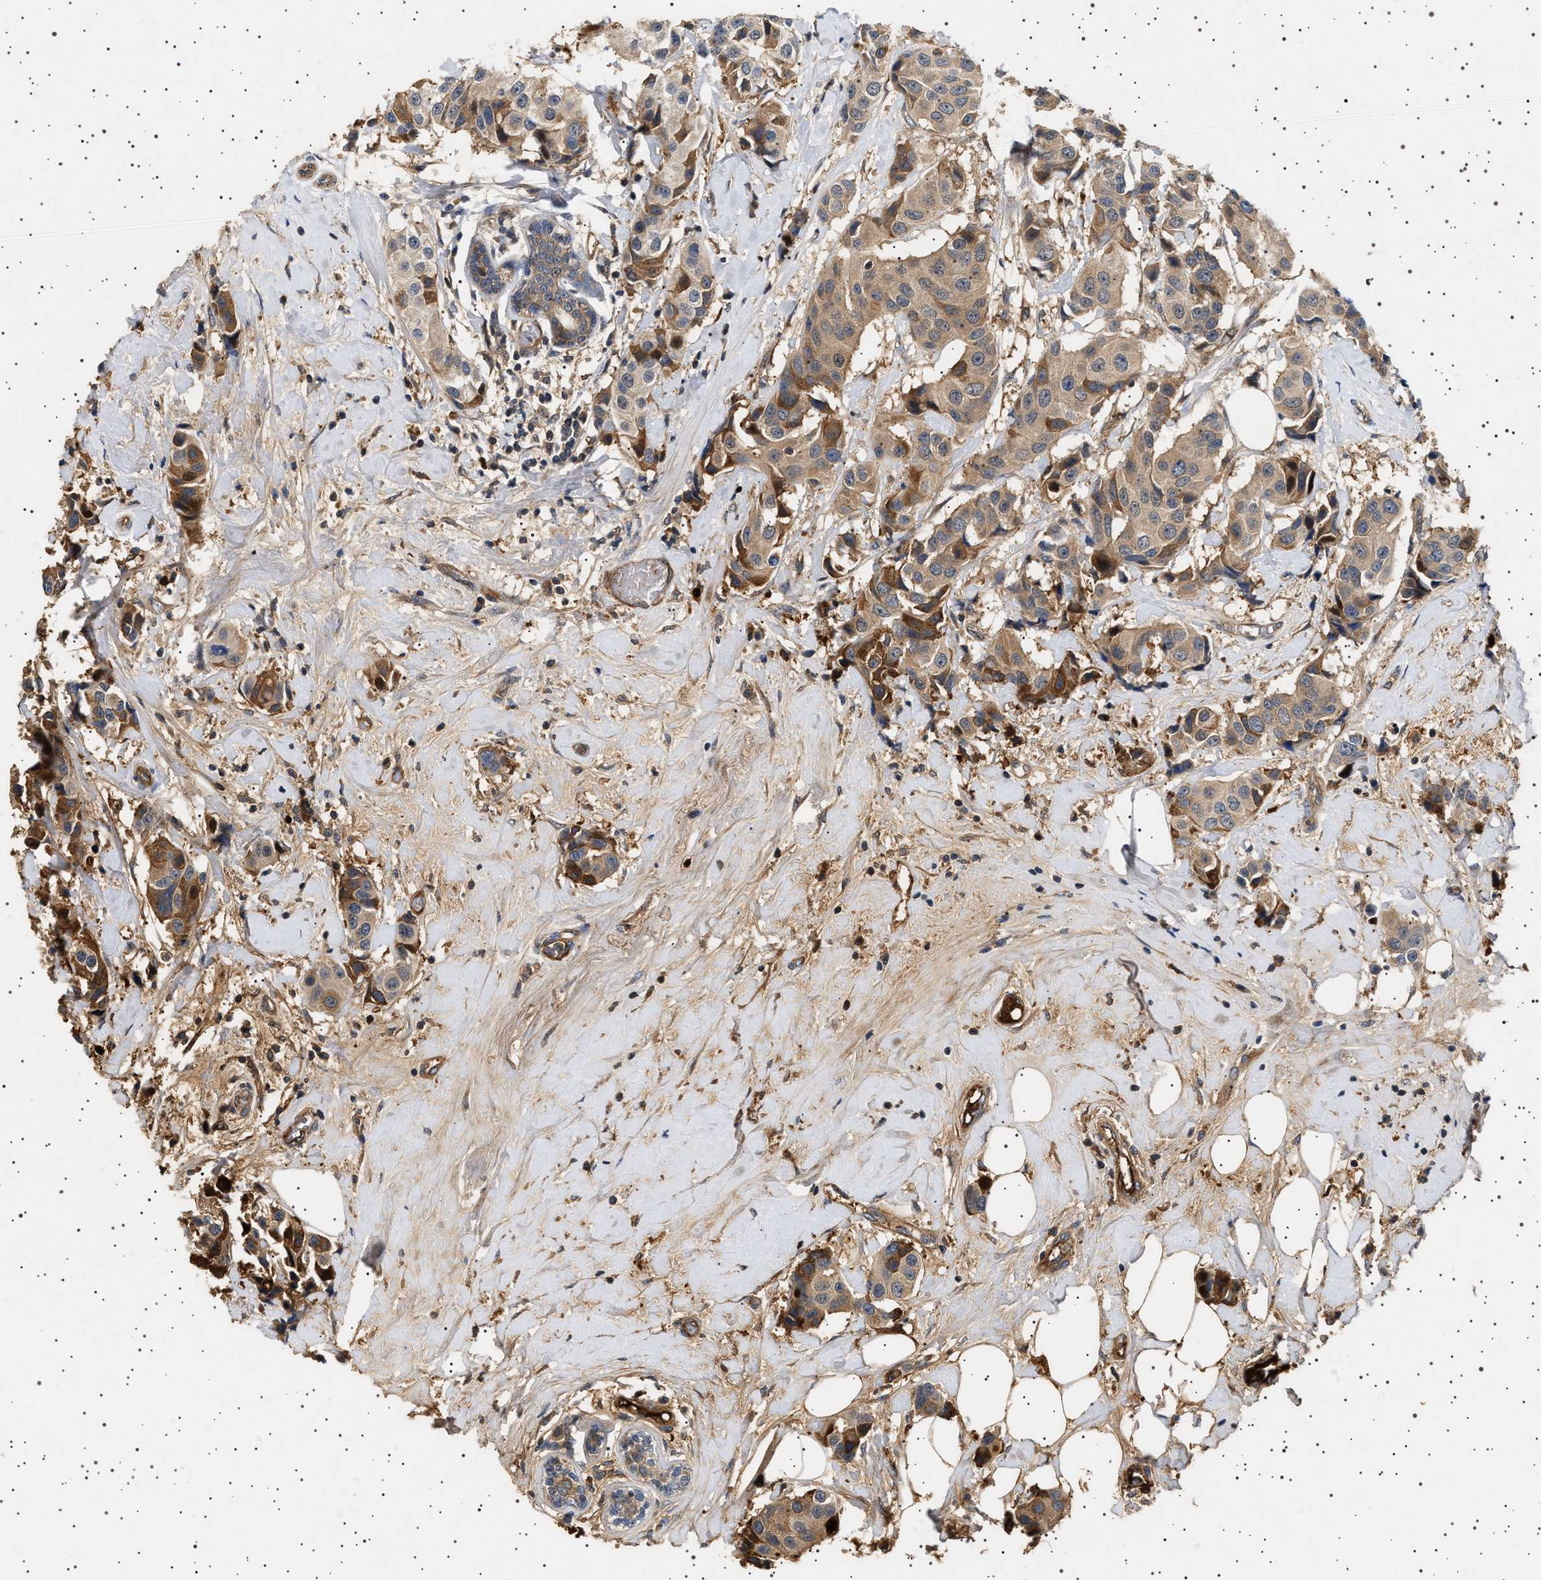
{"staining": {"intensity": "moderate", "quantity": ">75%", "location": "cytoplasmic/membranous"}, "tissue": "breast cancer", "cell_type": "Tumor cells", "image_type": "cancer", "snomed": [{"axis": "morphology", "description": "Normal tissue, NOS"}, {"axis": "morphology", "description": "Duct carcinoma"}, {"axis": "topography", "description": "Breast"}], "caption": "A photomicrograph of human infiltrating ductal carcinoma (breast) stained for a protein demonstrates moderate cytoplasmic/membranous brown staining in tumor cells.", "gene": "FICD", "patient": {"sex": "female", "age": 39}}